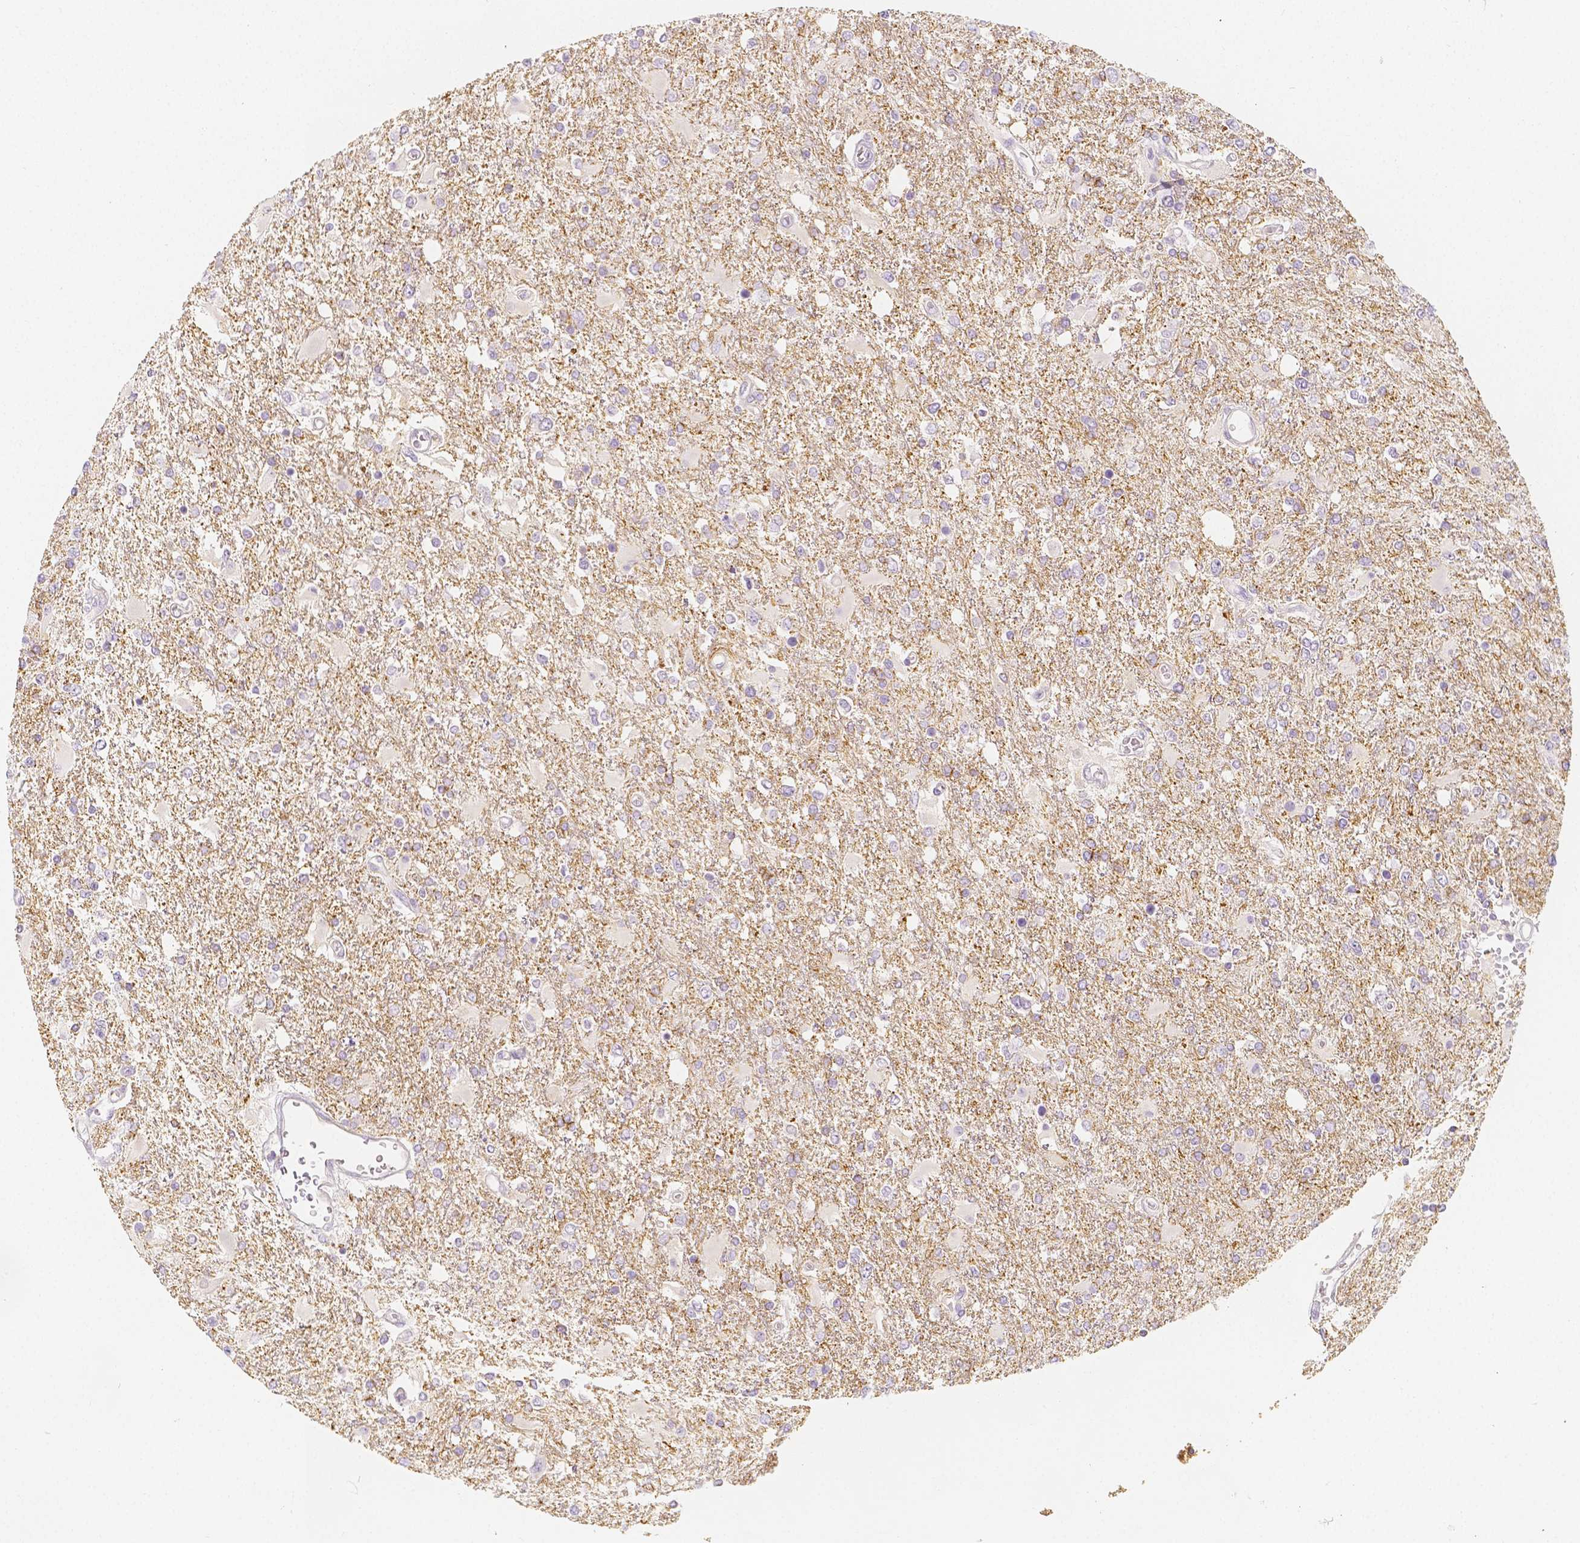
{"staining": {"intensity": "negative", "quantity": "none", "location": "none"}, "tissue": "glioma", "cell_type": "Tumor cells", "image_type": "cancer", "snomed": [{"axis": "morphology", "description": "Glioma, malignant, High grade"}, {"axis": "topography", "description": "Cerebral cortex"}], "caption": "DAB (3,3'-diaminobenzidine) immunohistochemical staining of human glioma reveals no significant staining in tumor cells.", "gene": "BATF", "patient": {"sex": "male", "age": 79}}